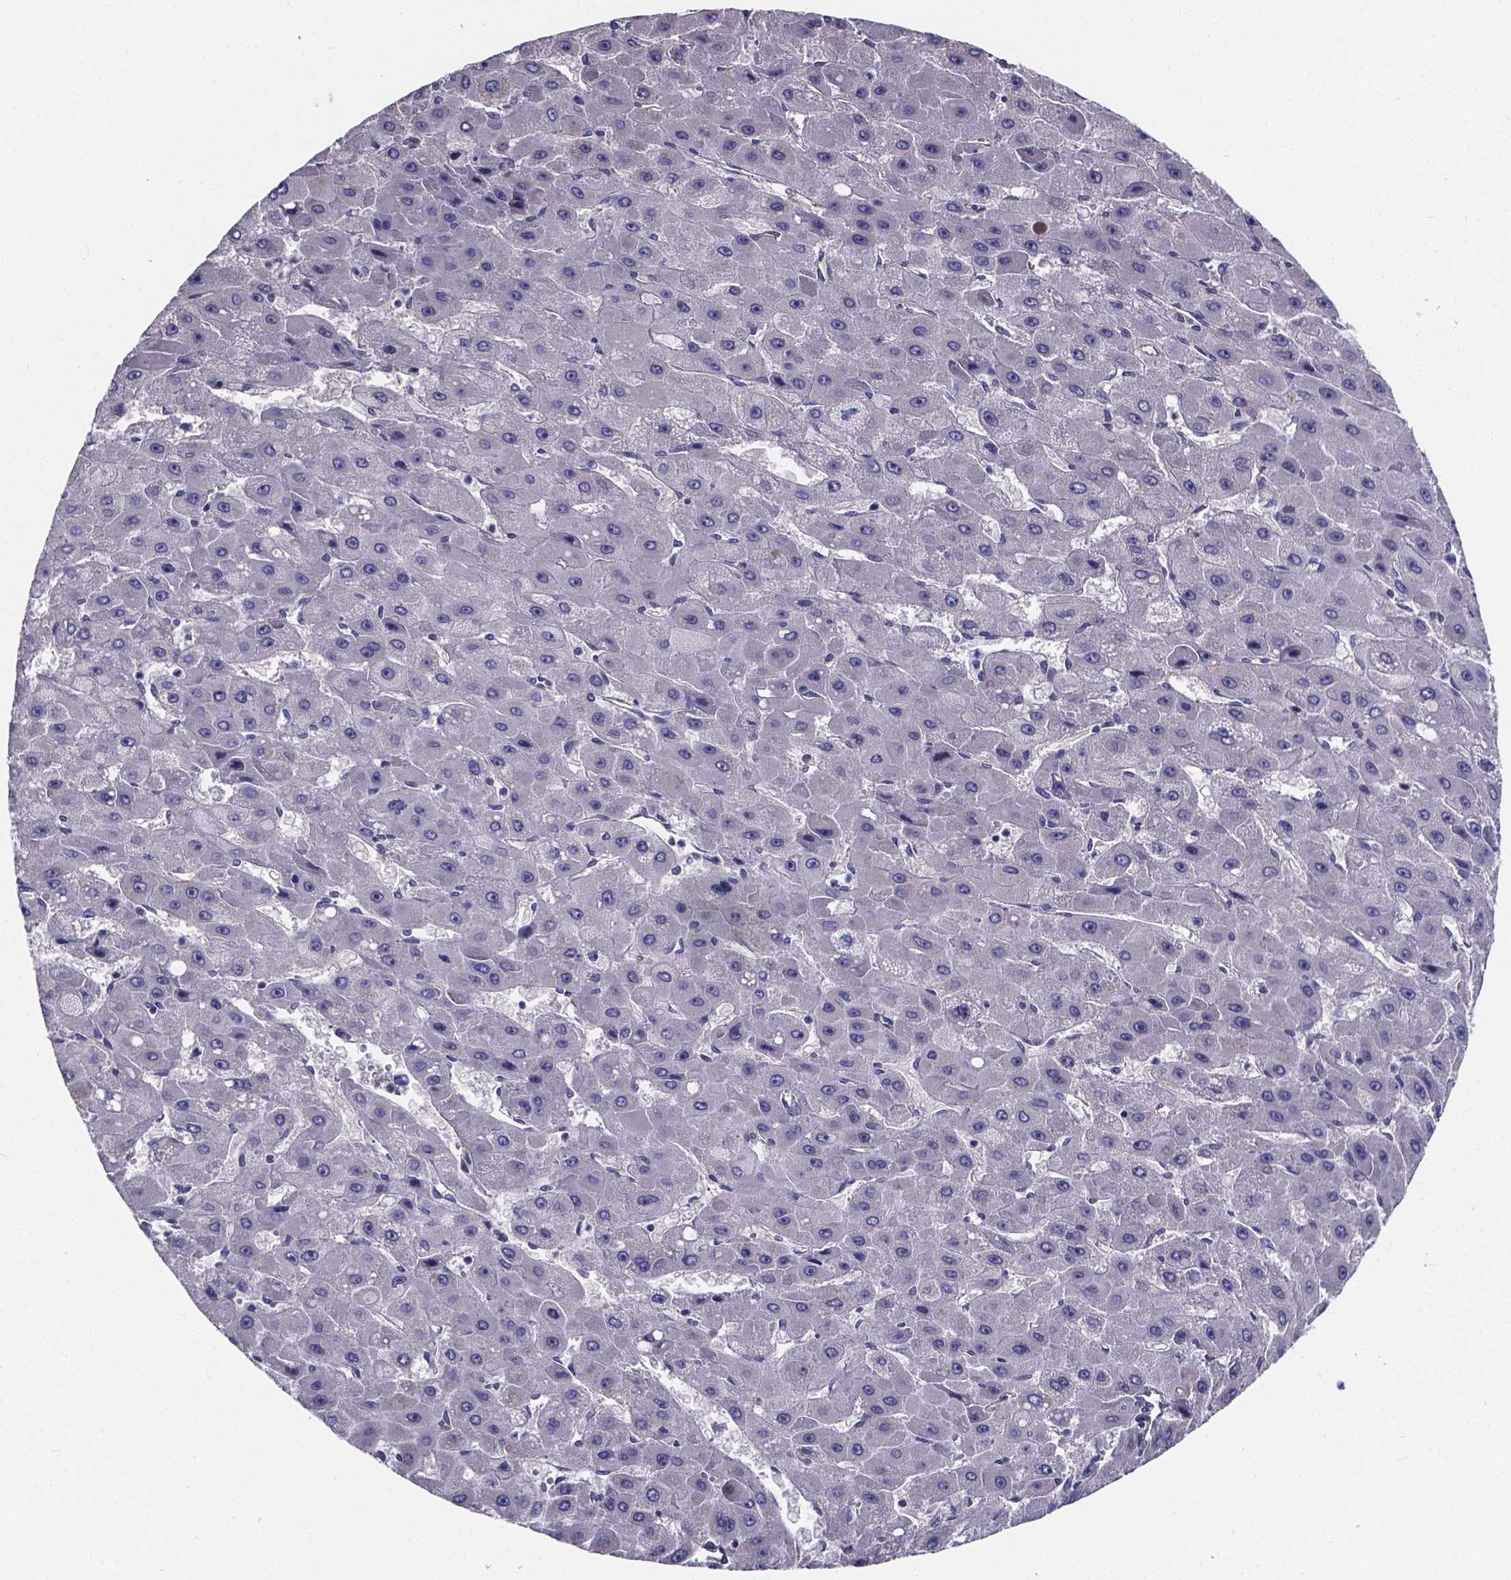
{"staining": {"intensity": "negative", "quantity": "none", "location": "none"}, "tissue": "liver cancer", "cell_type": "Tumor cells", "image_type": "cancer", "snomed": [{"axis": "morphology", "description": "Carcinoma, Hepatocellular, NOS"}, {"axis": "topography", "description": "Liver"}], "caption": "A high-resolution histopathology image shows IHC staining of liver cancer (hepatocellular carcinoma), which shows no significant positivity in tumor cells.", "gene": "SFRP4", "patient": {"sex": "female", "age": 25}}